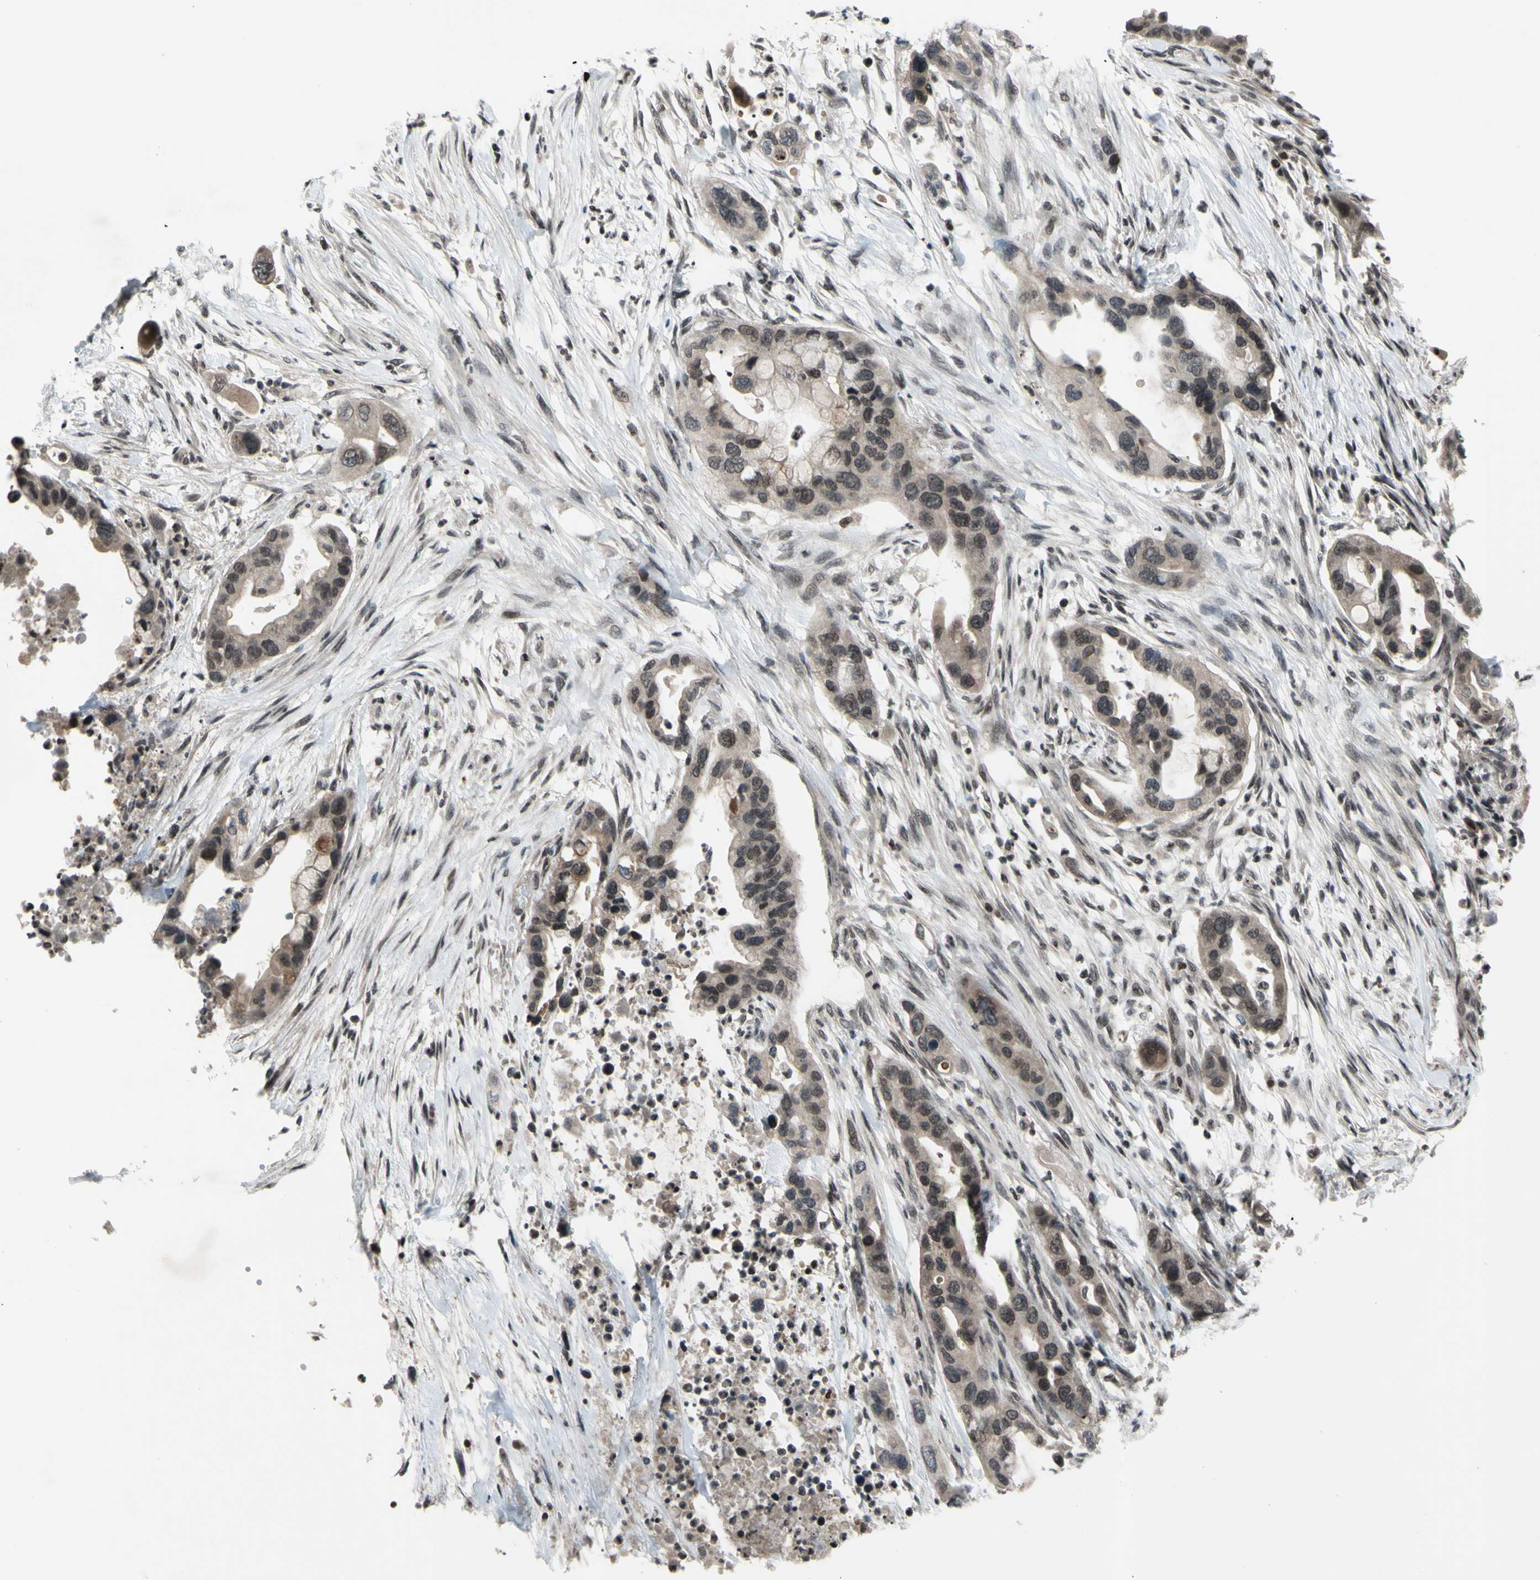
{"staining": {"intensity": "weak", "quantity": "25%-75%", "location": "cytoplasmic/membranous,nuclear"}, "tissue": "pancreatic cancer", "cell_type": "Tumor cells", "image_type": "cancer", "snomed": [{"axis": "morphology", "description": "Adenocarcinoma, NOS"}, {"axis": "topography", "description": "Pancreas"}], "caption": "A high-resolution micrograph shows IHC staining of pancreatic adenocarcinoma, which displays weak cytoplasmic/membranous and nuclear staining in about 25%-75% of tumor cells. The protein of interest is stained brown, and the nuclei are stained in blue (DAB IHC with brightfield microscopy, high magnification).", "gene": "XPO1", "patient": {"sex": "female", "age": 71}}